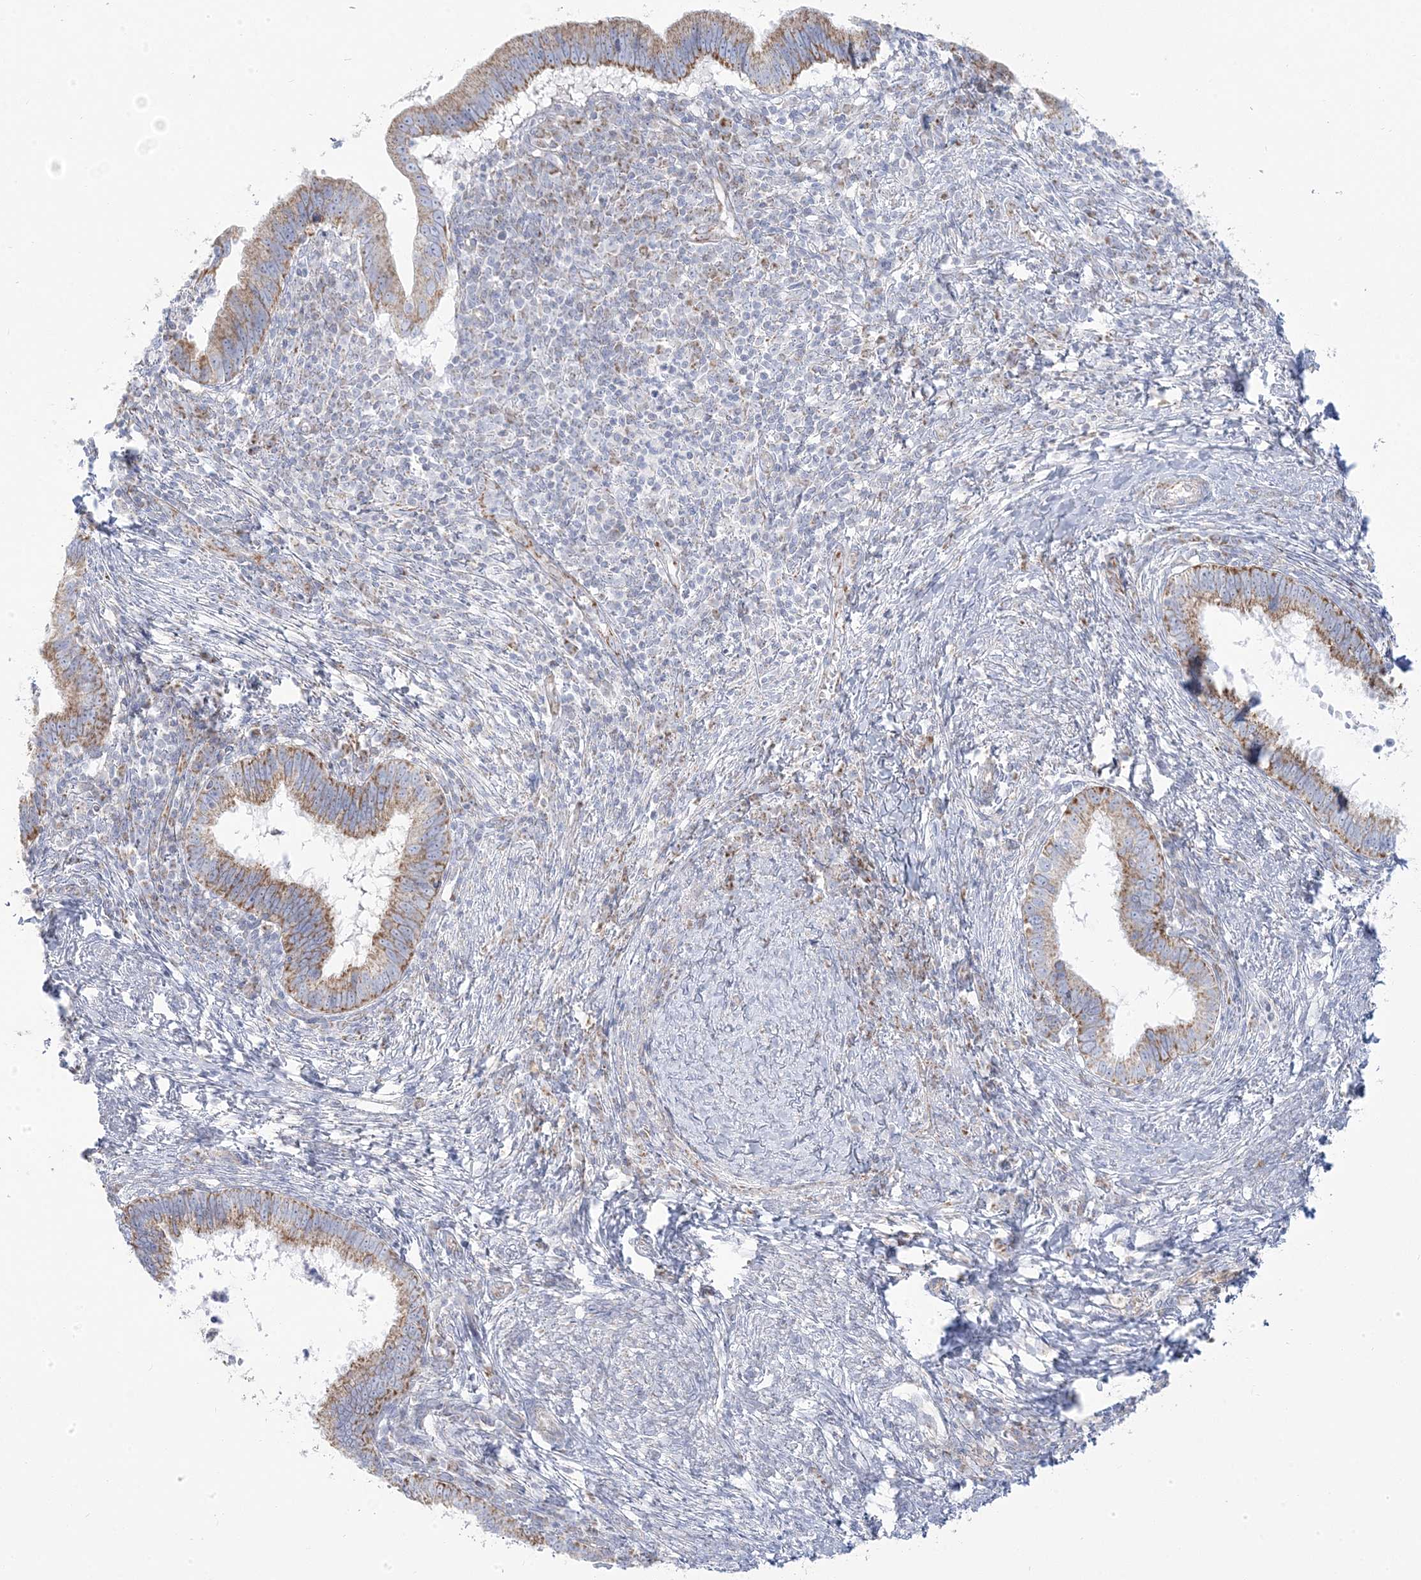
{"staining": {"intensity": "moderate", "quantity": ">75%", "location": "cytoplasmic/membranous"}, "tissue": "cervical cancer", "cell_type": "Tumor cells", "image_type": "cancer", "snomed": [{"axis": "morphology", "description": "Adenocarcinoma, NOS"}, {"axis": "topography", "description": "Cervix"}], "caption": "Immunohistochemical staining of cervical cancer demonstrates medium levels of moderate cytoplasmic/membranous staining in approximately >75% of tumor cells.", "gene": "PCCB", "patient": {"sex": "female", "age": 36}}